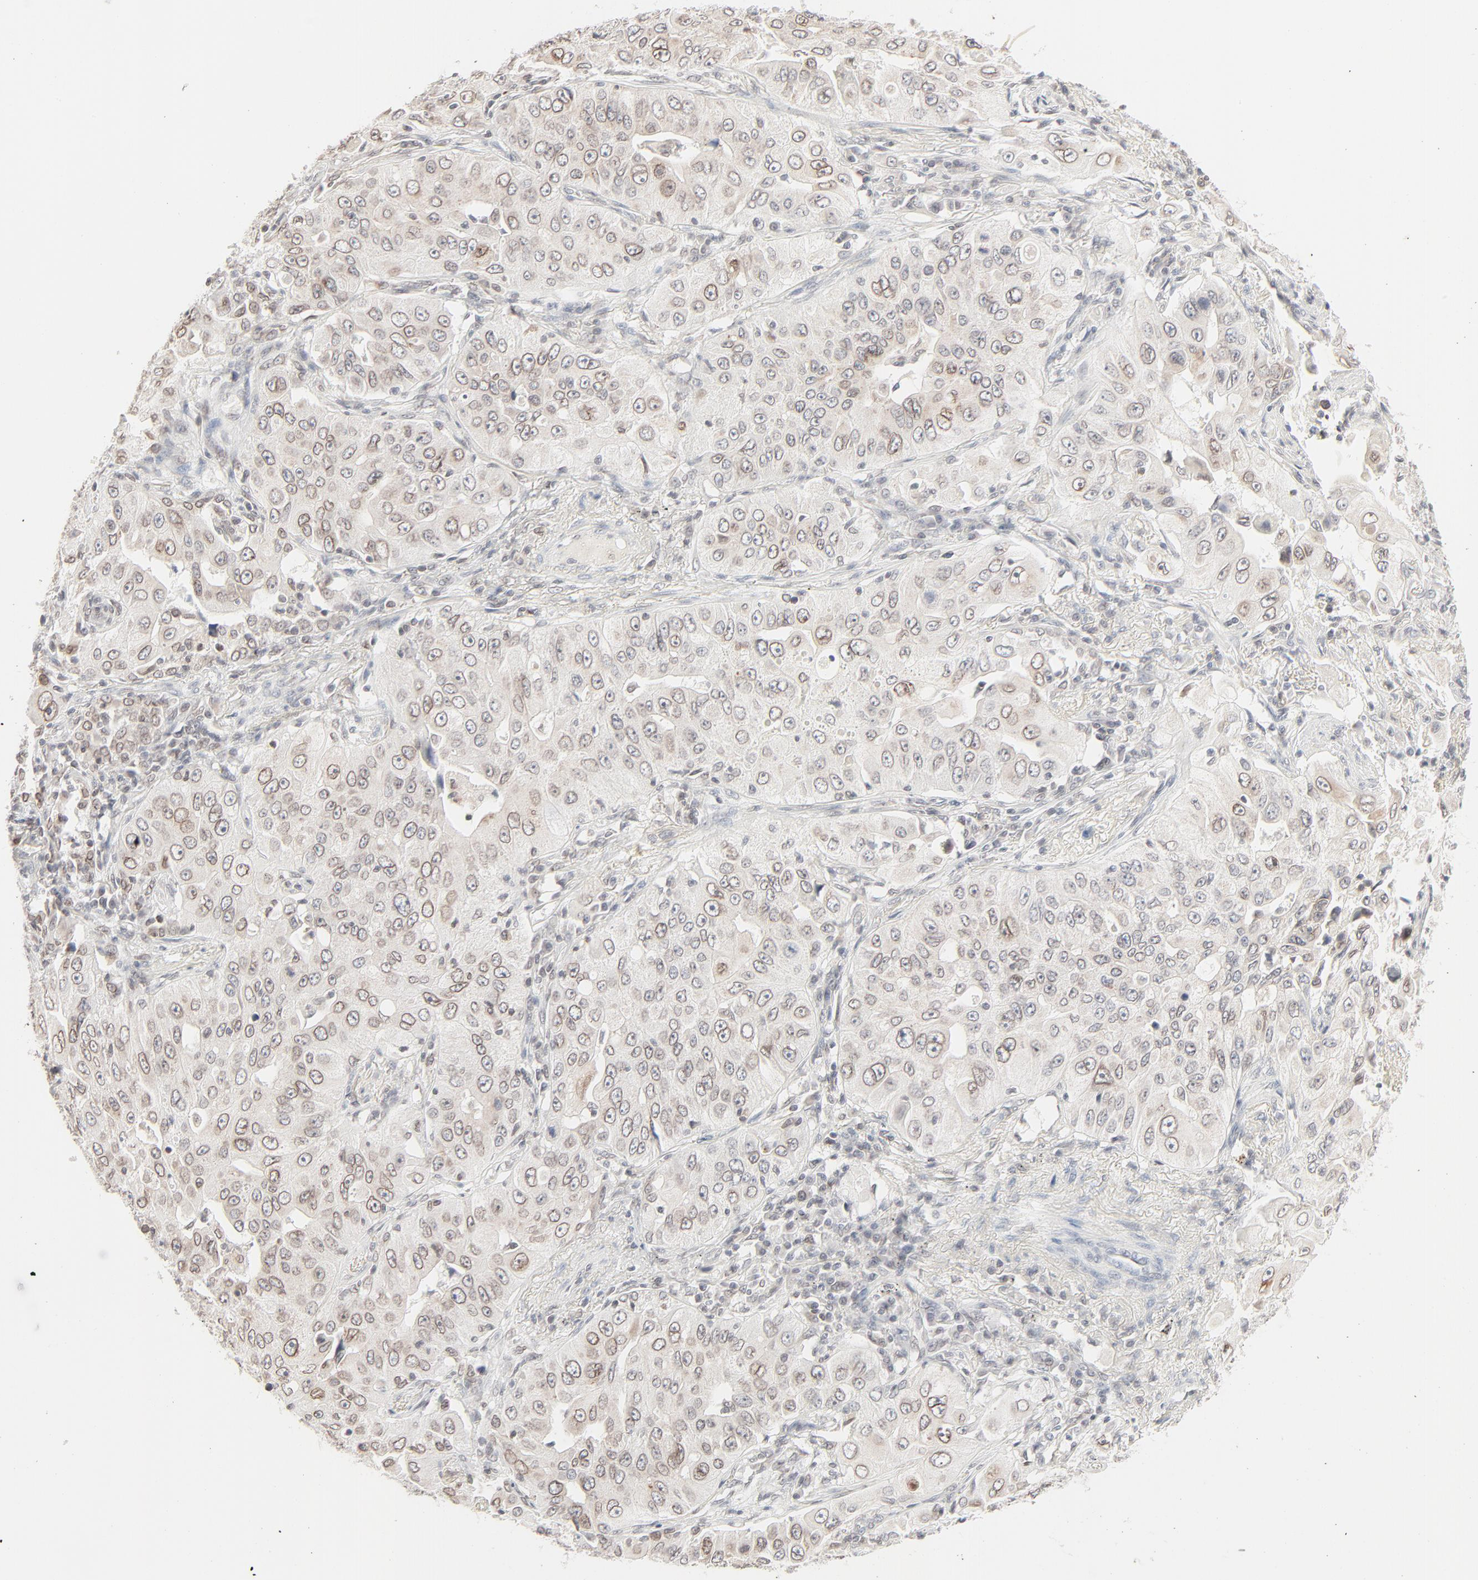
{"staining": {"intensity": "weak", "quantity": "<25%", "location": "cytoplasmic/membranous,nuclear"}, "tissue": "lung cancer", "cell_type": "Tumor cells", "image_type": "cancer", "snomed": [{"axis": "morphology", "description": "Adenocarcinoma, NOS"}, {"axis": "topography", "description": "Lung"}], "caption": "This is a photomicrograph of immunohistochemistry staining of adenocarcinoma (lung), which shows no positivity in tumor cells.", "gene": "MAD1L1", "patient": {"sex": "male", "age": 84}}